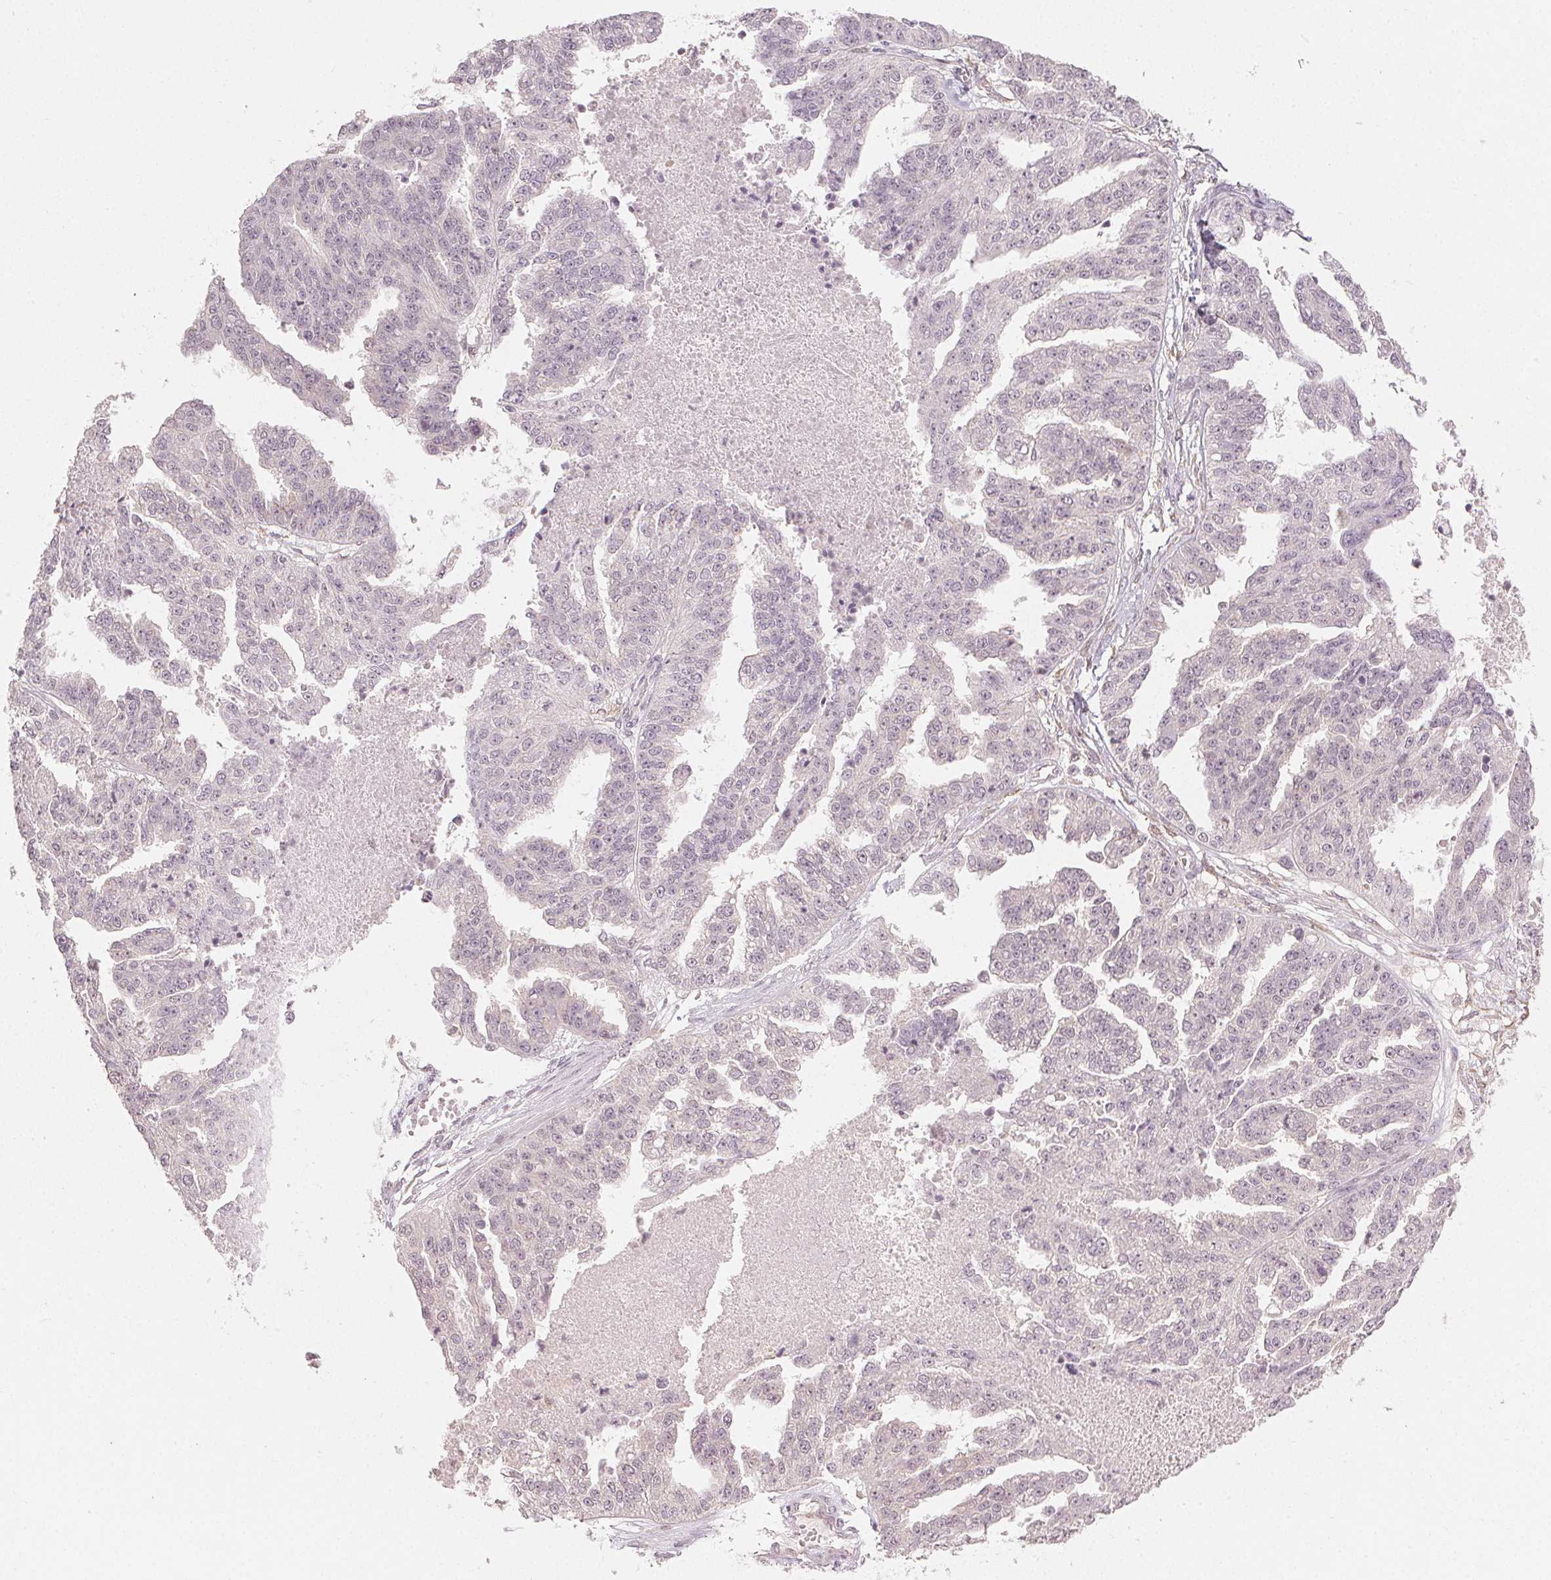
{"staining": {"intensity": "weak", "quantity": "<25%", "location": "cytoplasmic/membranous"}, "tissue": "ovarian cancer", "cell_type": "Tumor cells", "image_type": "cancer", "snomed": [{"axis": "morphology", "description": "Cystadenocarcinoma, serous, NOS"}, {"axis": "topography", "description": "Ovary"}], "caption": "DAB immunohistochemical staining of human ovarian cancer (serous cystadenocarcinoma) reveals no significant positivity in tumor cells.", "gene": "MAPK14", "patient": {"sex": "female", "age": 58}}